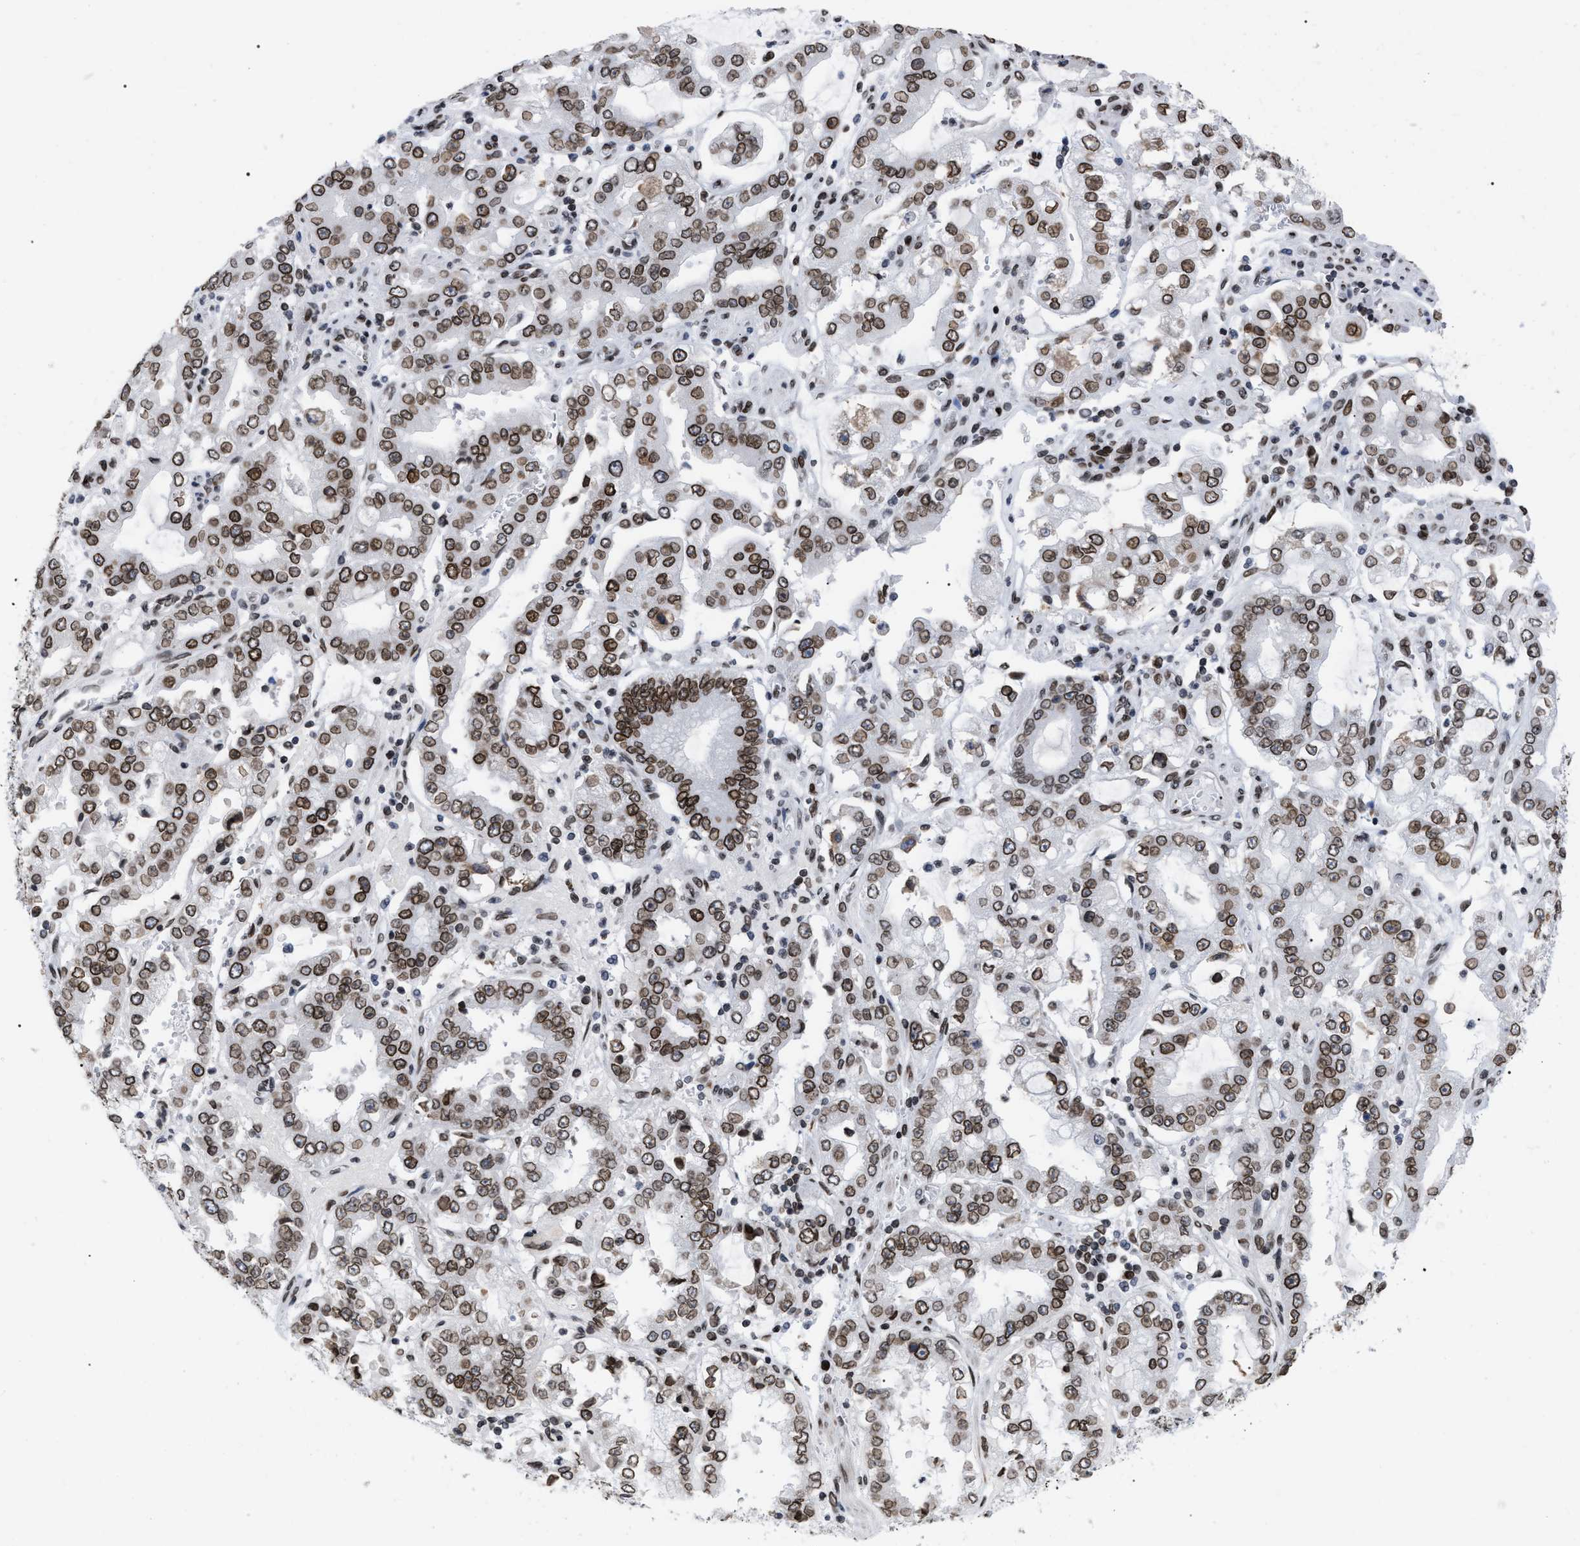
{"staining": {"intensity": "strong", "quantity": ">75%", "location": "cytoplasmic/membranous,nuclear"}, "tissue": "stomach cancer", "cell_type": "Tumor cells", "image_type": "cancer", "snomed": [{"axis": "morphology", "description": "Adenocarcinoma, NOS"}, {"axis": "topography", "description": "Stomach"}], "caption": "Tumor cells exhibit high levels of strong cytoplasmic/membranous and nuclear expression in about >75% of cells in human stomach cancer (adenocarcinoma). (DAB IHC, brown staining for protein, blue staining for nuclei).", "gene": "TPR", "patient": {"sex": "male", "age": 76}}